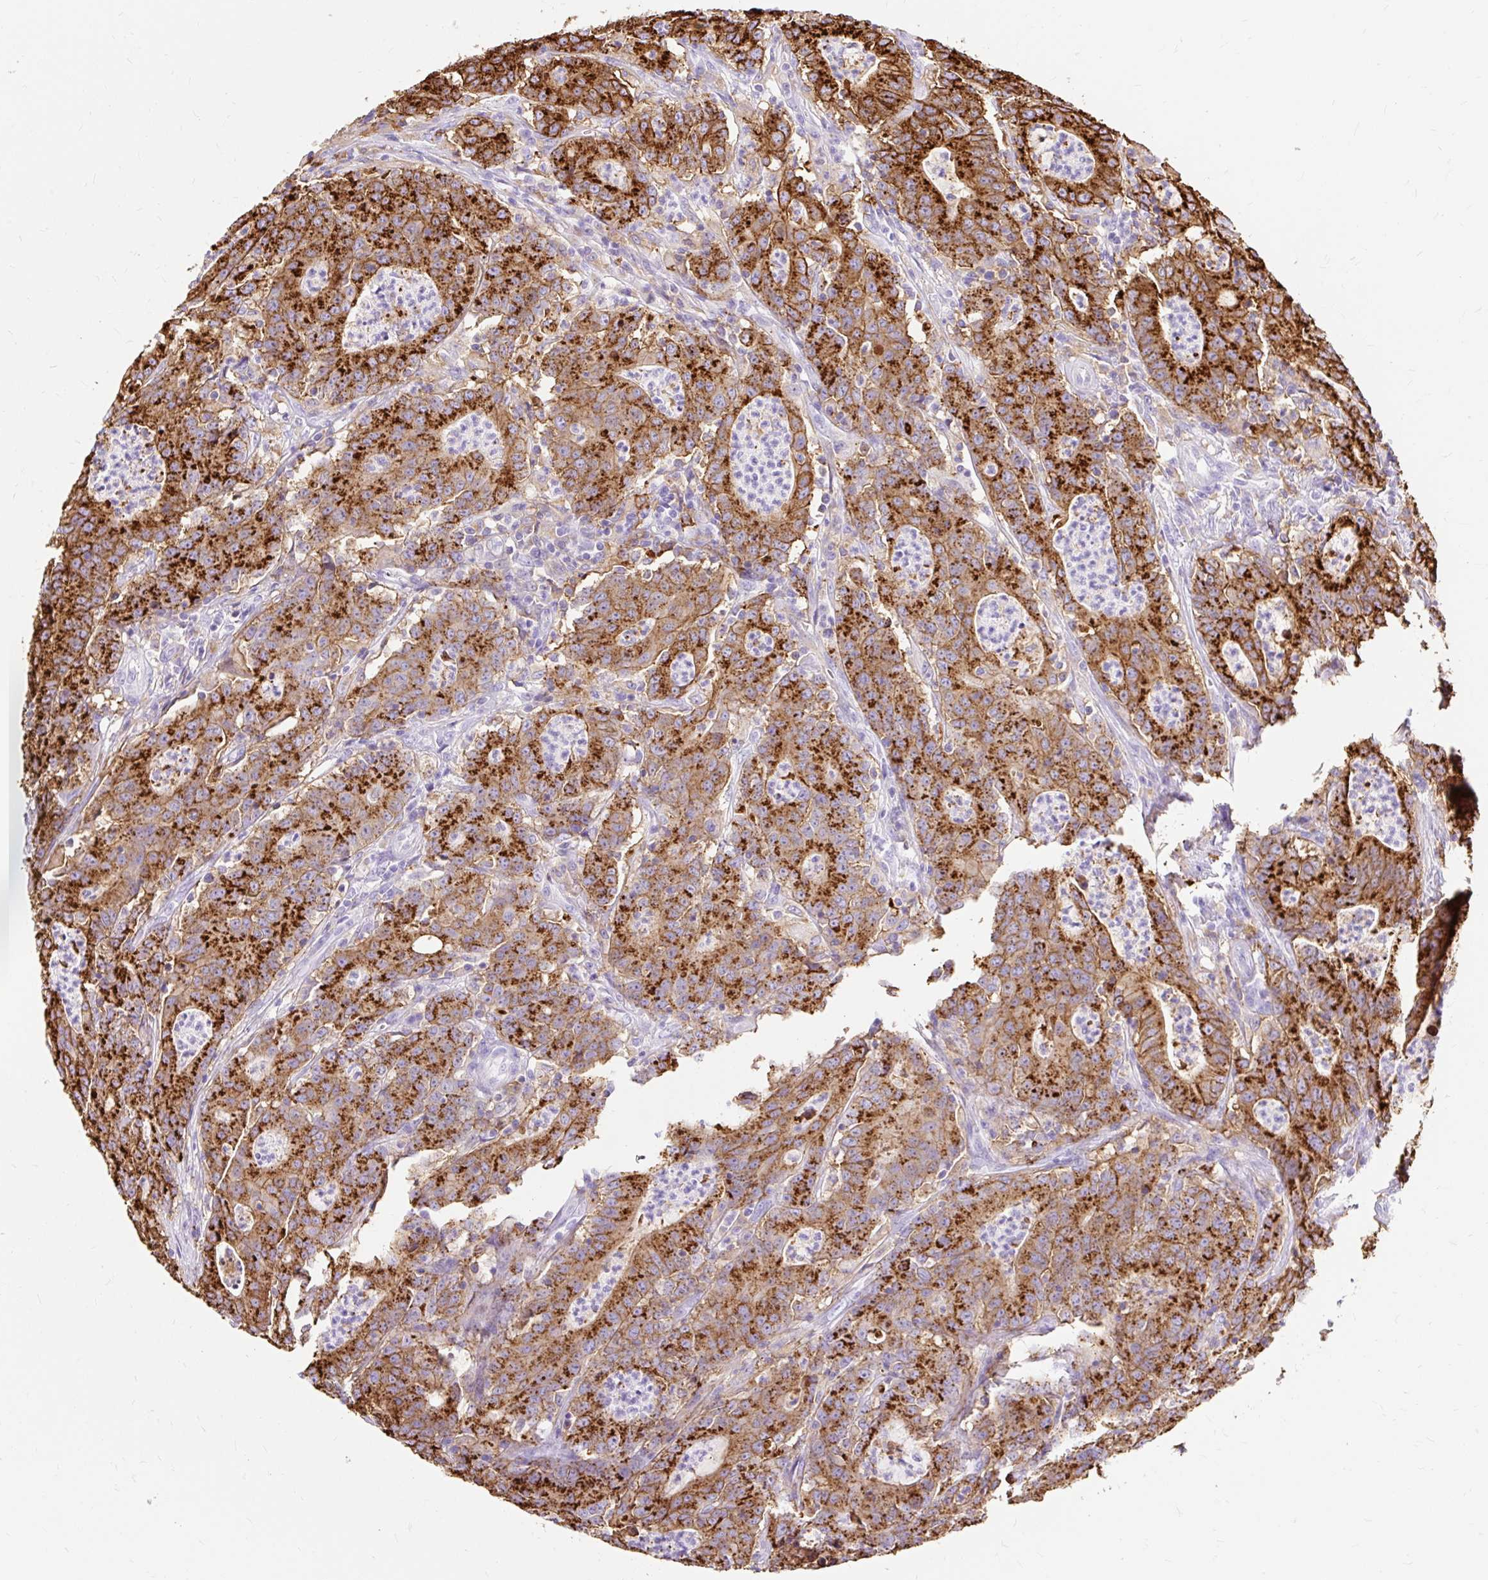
{"staining": {"intensity": "strong", "quantity": ">75%", "location": "cytoplasmic/membranous"}, "tissue": "colorectal cancer", "cell_type": "Tumor cells", "image_type": "cancer", "snomed": [{"axis": "morphology", "description": "Adenocarcinoma, NOS"}, {"axis": "topography", "description": "Colon"}], "caption": "Colorectal cancer (adenocarcinoma) stained for a protein (brown) shows strong cytoplasmic/membranous positive expression in about >75% of tumor cells.", "gene": "HLA-DRA", "patient": {"sex": "male", "age": 83}}